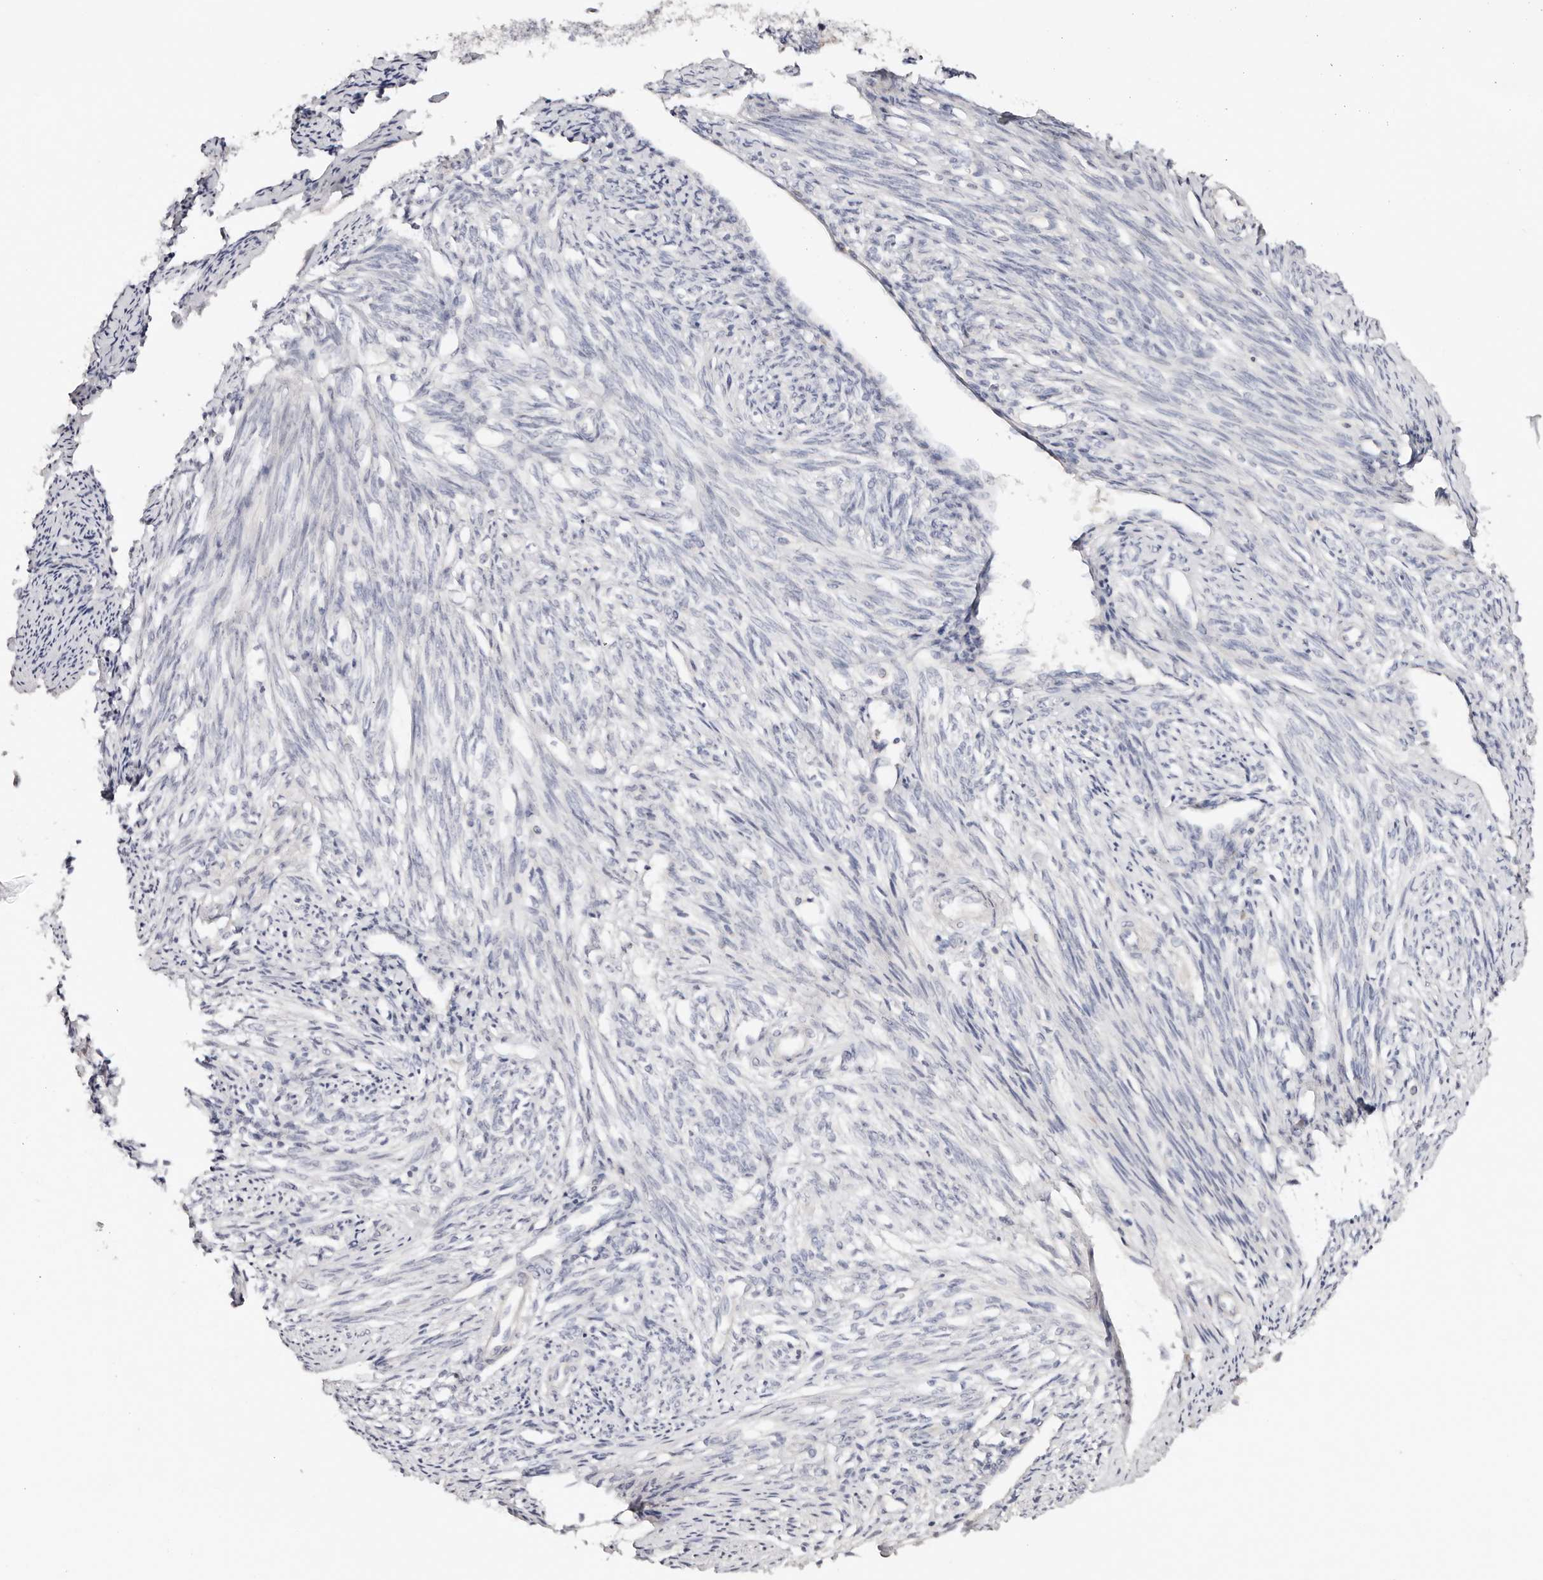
{"staining": {"intensity": "negative", "quantity": "none", "location": "none"}, "tissue": "endometrium", "cell_type": "Cells in endometrial stroma", "image_type": "normal", "snomed": [{"axis": "morphology", "description": "Normal tissue, NOS"}, {"axis": "topography", "description": "Endometrium"}], "caption": "Immunohistochemistry image of normal endometrium: human endometrium stained with DAB displays no significant protein expression in cells in endometrial stroma.", "gene": "DNASE1", "patient": {"sex": "female", "age": 56}}